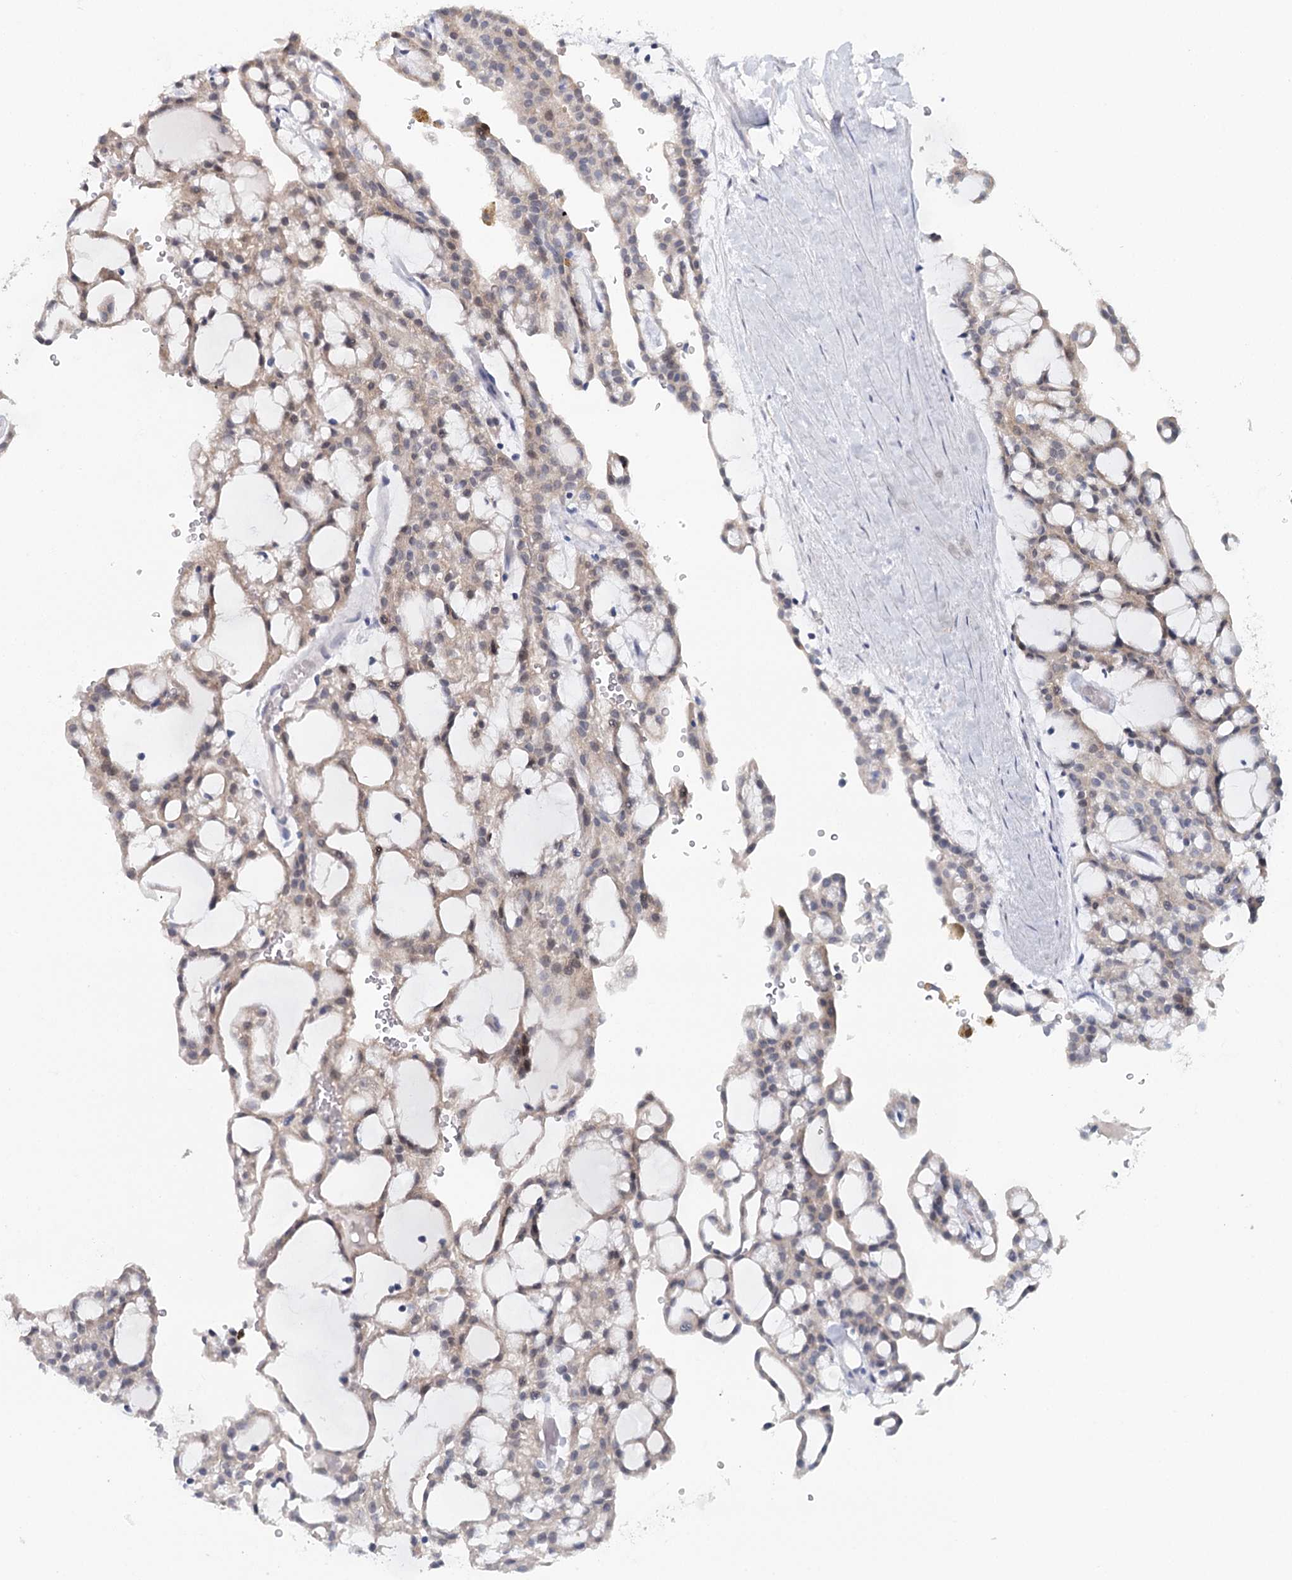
{"staining": {"intensity": "weak", "quantity": "25%-75%", "location": "cytoplasmic/membranous"}, "tissue": "renal cancer", "cell_type": "Tumor cells", "image_type": "cancer", "snomed": [{"axis": "morphology", "description": "Adenocarcinoma, NOS"}, {"axis": "topography", "description": "Kidney"}], "caption": "Brown immunohistochemical staining in adenocarcinoma (renal) shows weak cytoplasmic/membranous staining in approximately 25%-75% of tumor cells. (Stains: DAB (3,3'-diaminobenzidine) in brown, nuclei in blue, Microscopy: brightfield microscopy at high magnification).", "gene": "HSPA4L", "patient": {"sex": "male", "age": 63}}